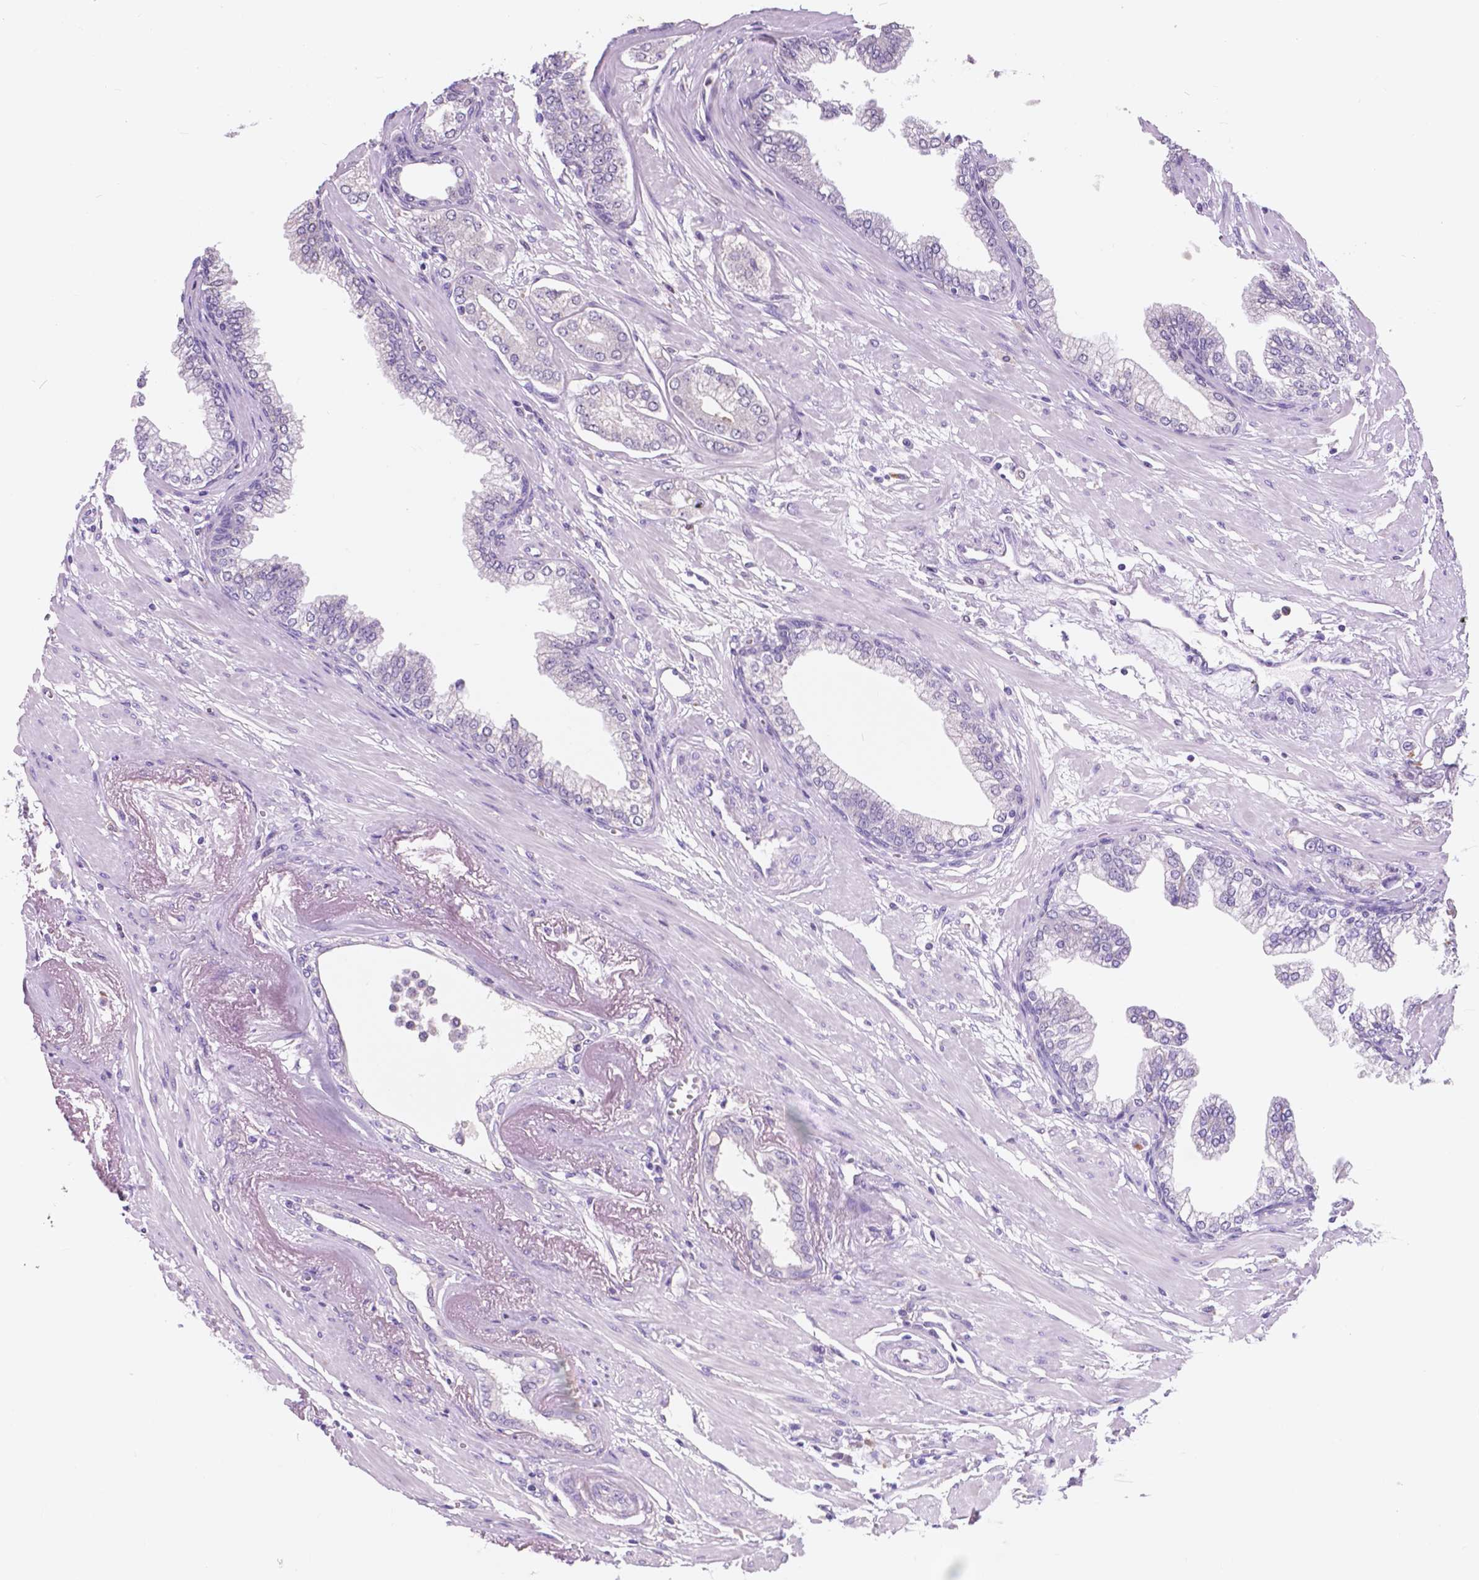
{"staining": {"intensity": "negative", "quantity": "none", "location": "none"}, "tissue": "prostate cancer", "cell_type": "Tumor cells", "image_type": "cancer", "snomed": [{"axis": "morphology", "description": "Adenocarcinoma, Low grade"}, {"axis": "topography", "description": "Prostate"}], "caption": "DAB (3,3'-diaminobenzidine) immunohistochemical staining of prostate adenocarcinoma (low-grade) displays no significant expression in tumor cells. (Immunohistochemistry, brightfield microscopy, high magnification).", "gene": "IREB2", "patient": {"sex": "male", "age": 60}}